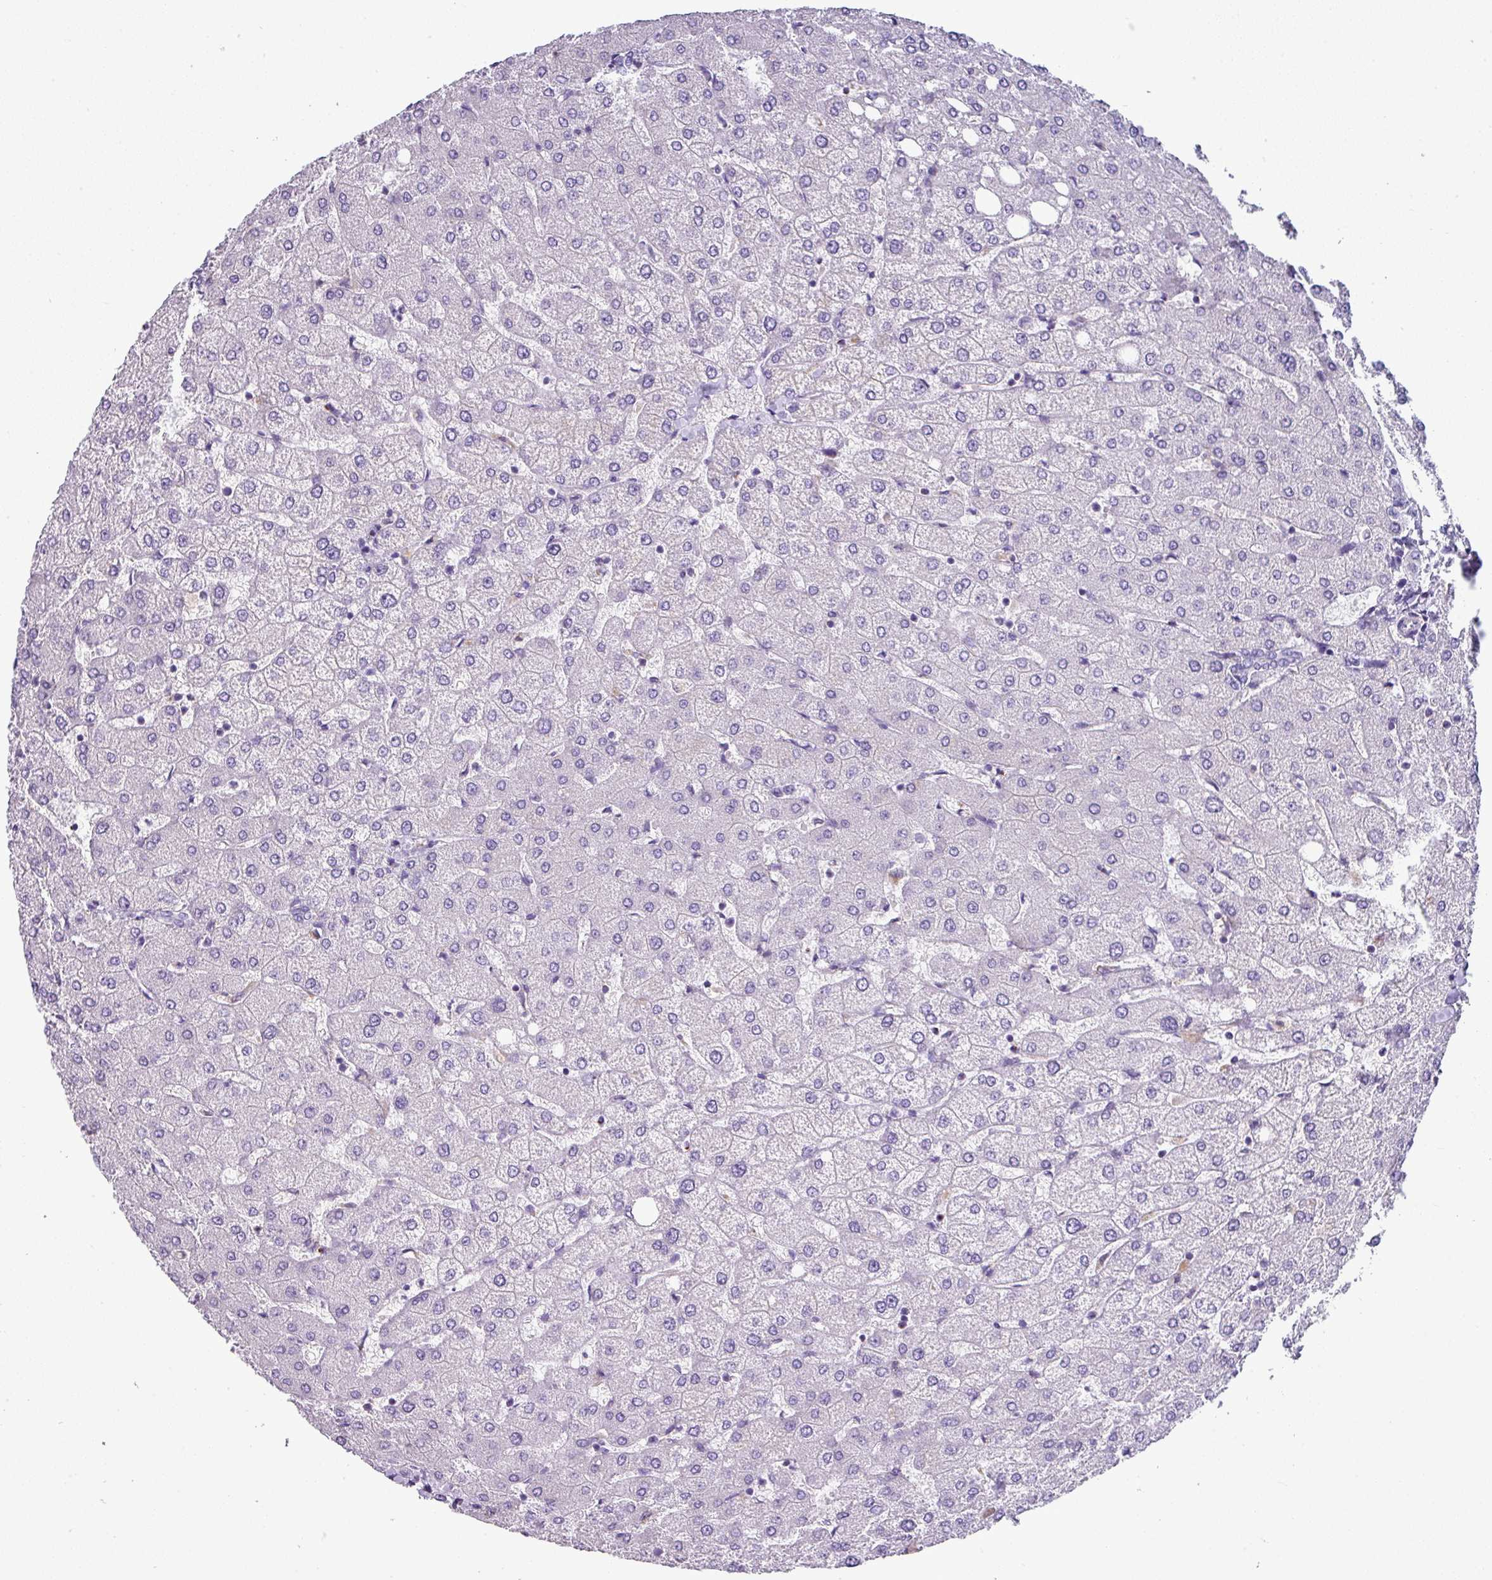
{"staining": {"intensity": "negative", "quantity": "none", "location": "none"}, "tissue": "liver", "cell_type": "Cholangiocytes", "image_type": "normal", "snomed": [{"axis": "morphology", "description": "Normal tissue, NOS"}, {"axis": "topography", "description": "Liver"}], "caption": "A high-resolution micrograph shows immunohistochemistry (IHC) staining of normal liver, which exhibits no significant staining in cholangiocytes. (DAB immunohistochemistry (IHC) with hematoxylin counter stain).", "gene": "ZNF568", "patient": {"sex": "female", "age": 54}}